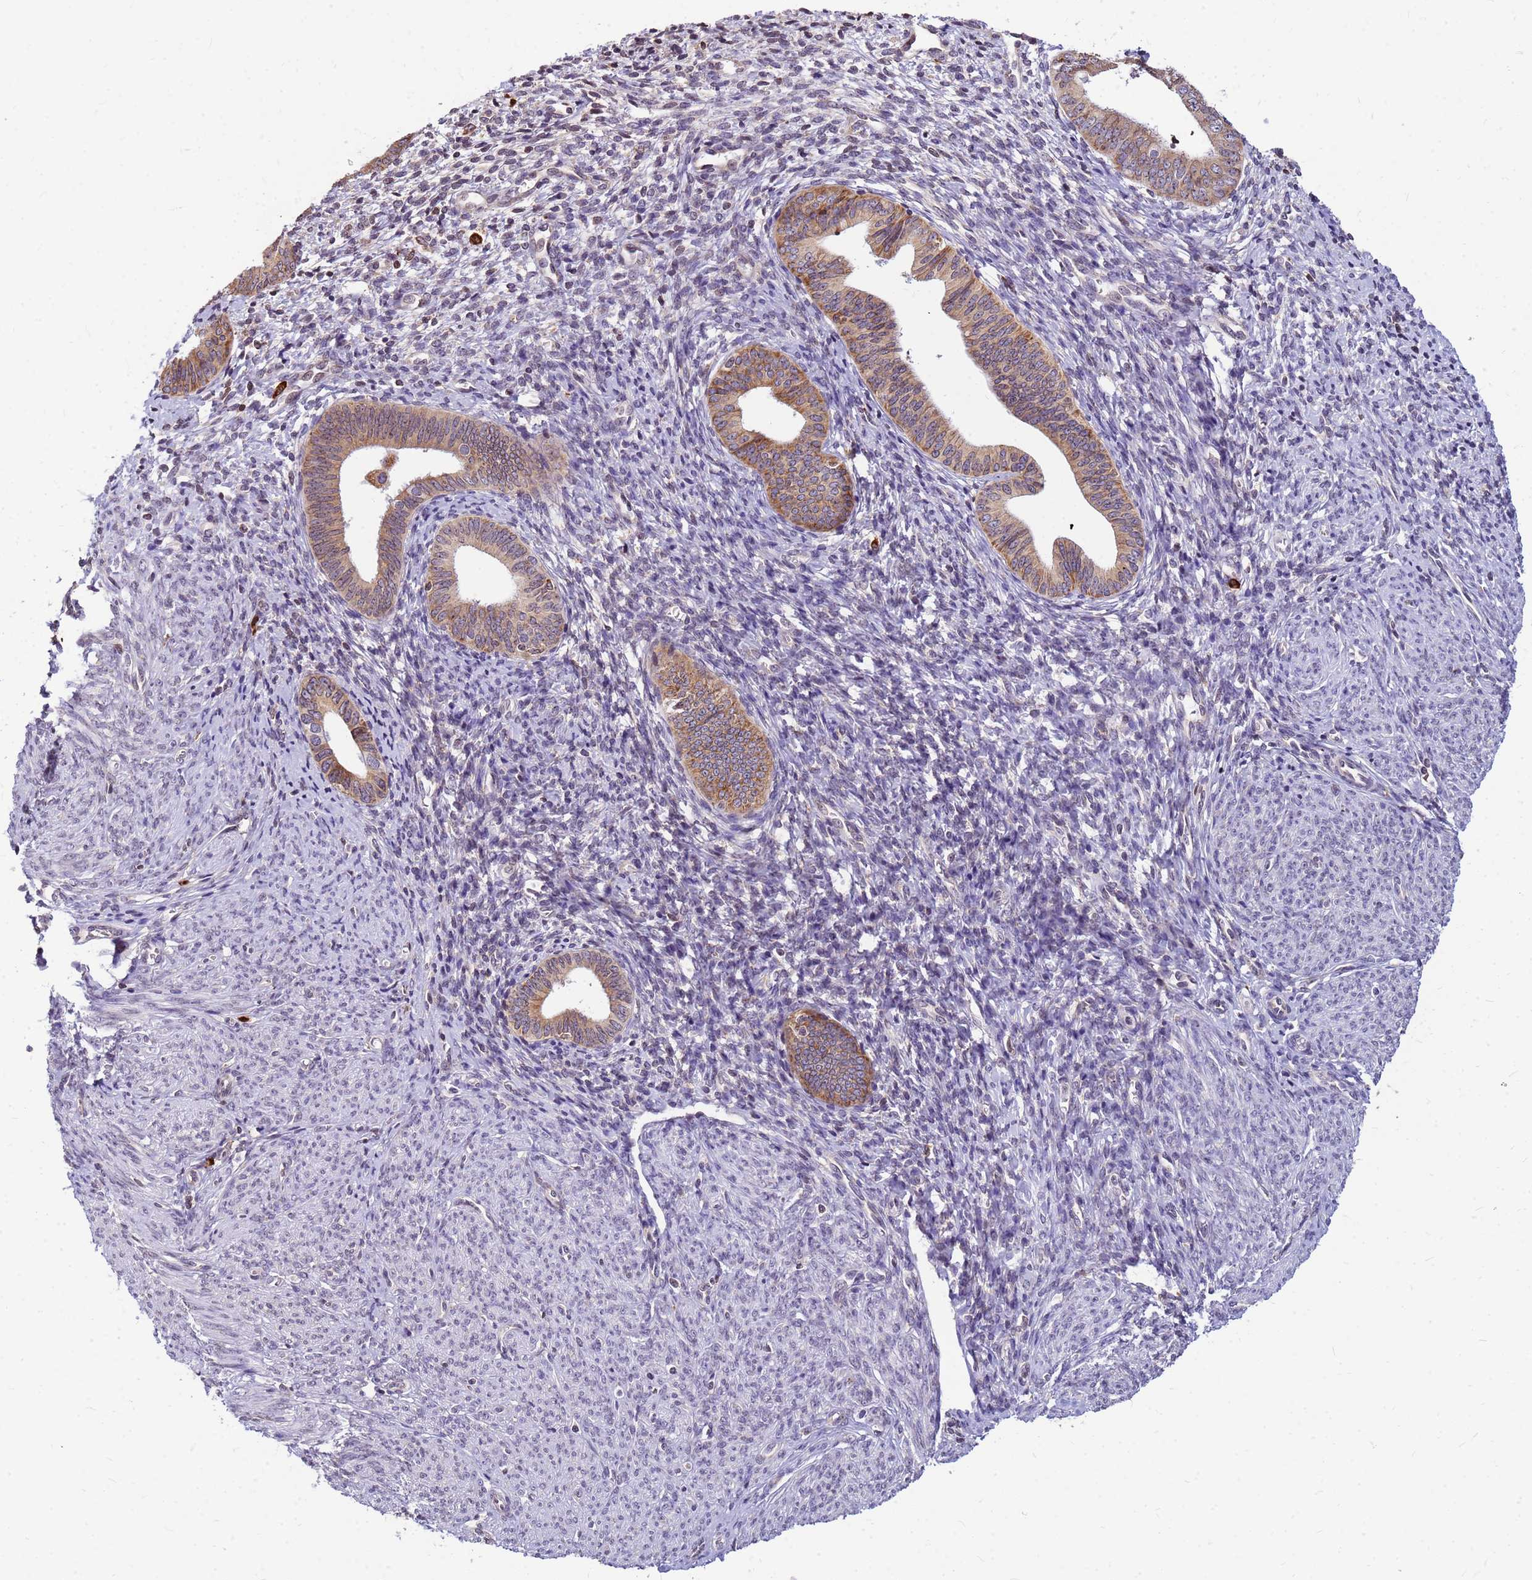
{"staining": {"intensity": "moderate", "quantity": ">75%", "location": "cytoplasmic/membranous"}, "tissue": "endometrial cancer", "cell_type": "Tumor cells", "image_type": "cancer", "snomed": [{"axis": "morphology", "description": "Adenocarcinoma, NOS"}, {"axis": "topography", "description": "Endometrium"}], "caption": "Brown immunohistochemical staining in endometrial adenocarcinoma exhibits moderate cytoplasmic/membranous expression in about >75% of tumor cells.", "gene": "SSR4", "patient": {"sex": "female", "age": 79}}